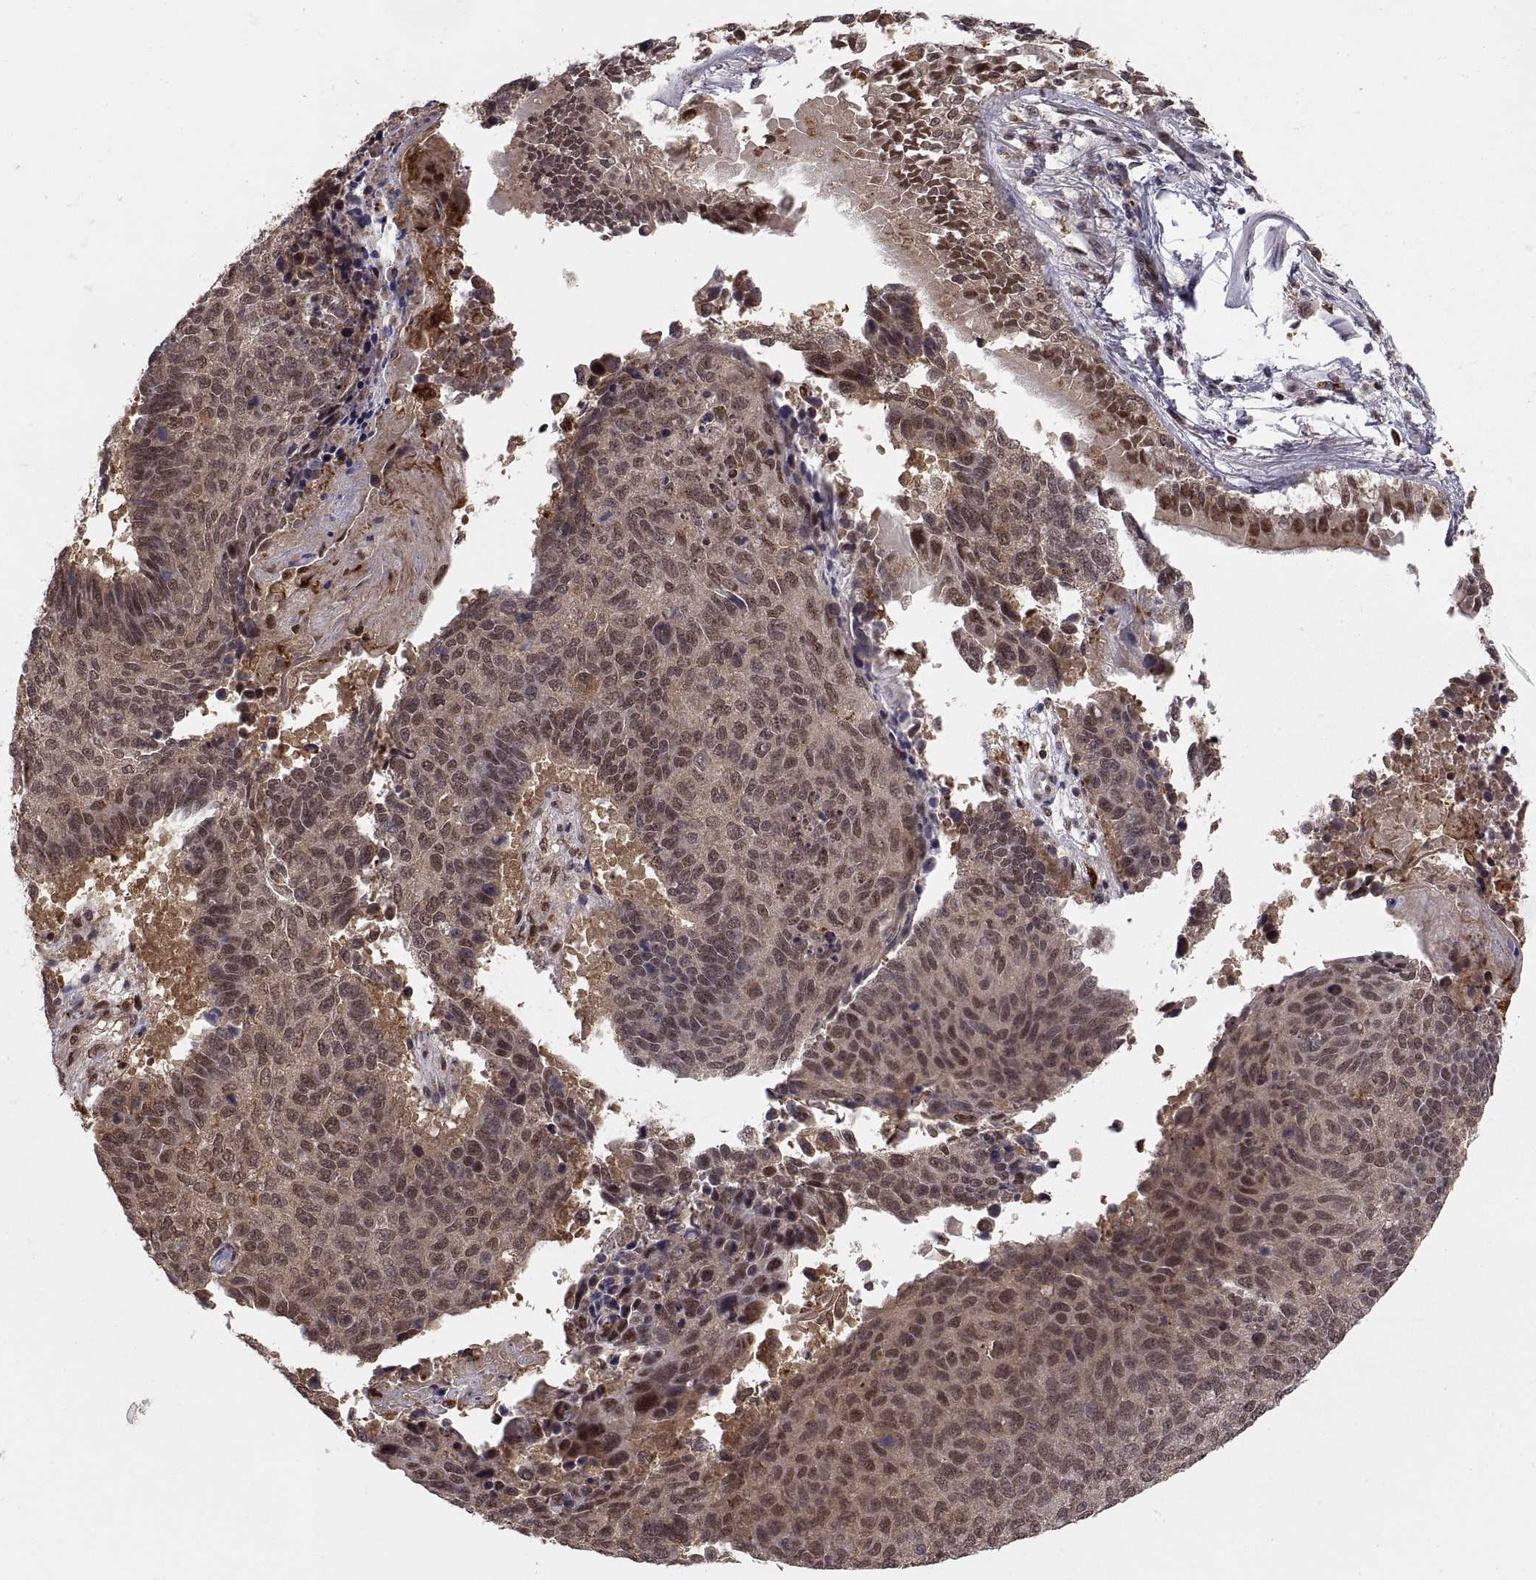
{"staining": {"intensity": "moderate", "quantity": ">75%", "location": "cytoplasmic/membranous,nuclear"}, "tissue": "lung cancer", "cell_type": "Tumor cells", "image_type": "cancer", "snomed": [{"axis": "morphology", "description": "Squamous cell carcinoma, NOS"}, {"axis": "topography", "description": "Lung"}], "caption": "Protein expression analysis of human lung squamous cell carcinoma reveals moderate cytoplasmic/membranous and nuclear positivity in approximately >75% of tumor cells.", "gene": "PSMC2", "patient": {"sex": "male", "age": 73}}